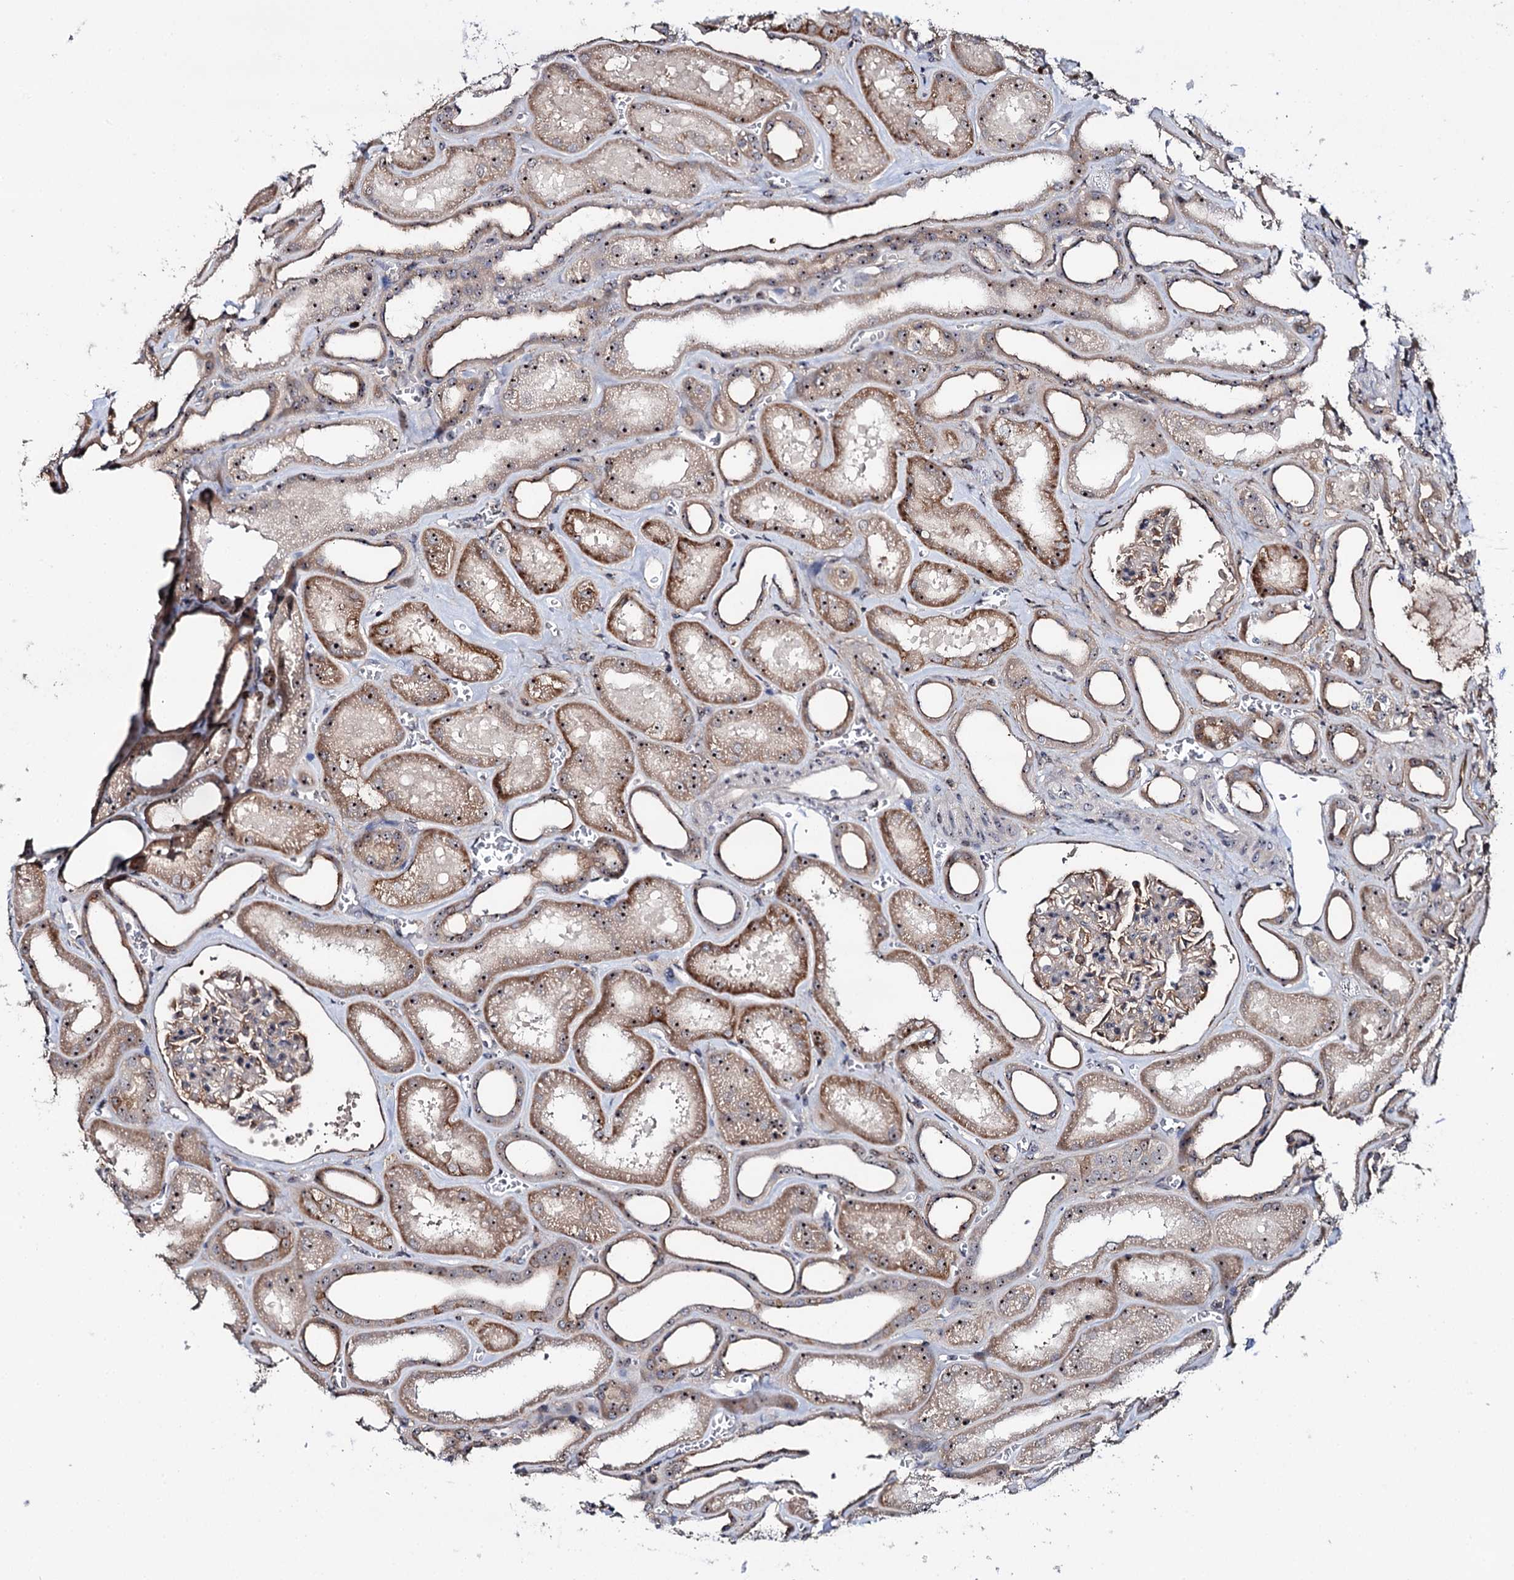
{"staining": {"intensity": "moderate", "quantity": "<25%", "location": "cytoplasmic/membranous,nuclear"}, "tissue": "kidney", "cell_type": "Cells in glomeruli", "image_type": "normal", "snomed": [{"axis": "morphology", "description": "Normal tissue, NOS"}, {"axis": "morphology", "description": "Adenocarcinoma, NOS"}, {"axis": "topography", "description": "Kidney"}], "caption": "Immunohistochemistry (IHC) of benign kidney displays low levels of moderate cytoplasmic/membranous,nuclear staining in approximately <25% of cells in glomeruli.", "gene": "SUPT20H", "patient": {"sex": "female", "age": 68}}